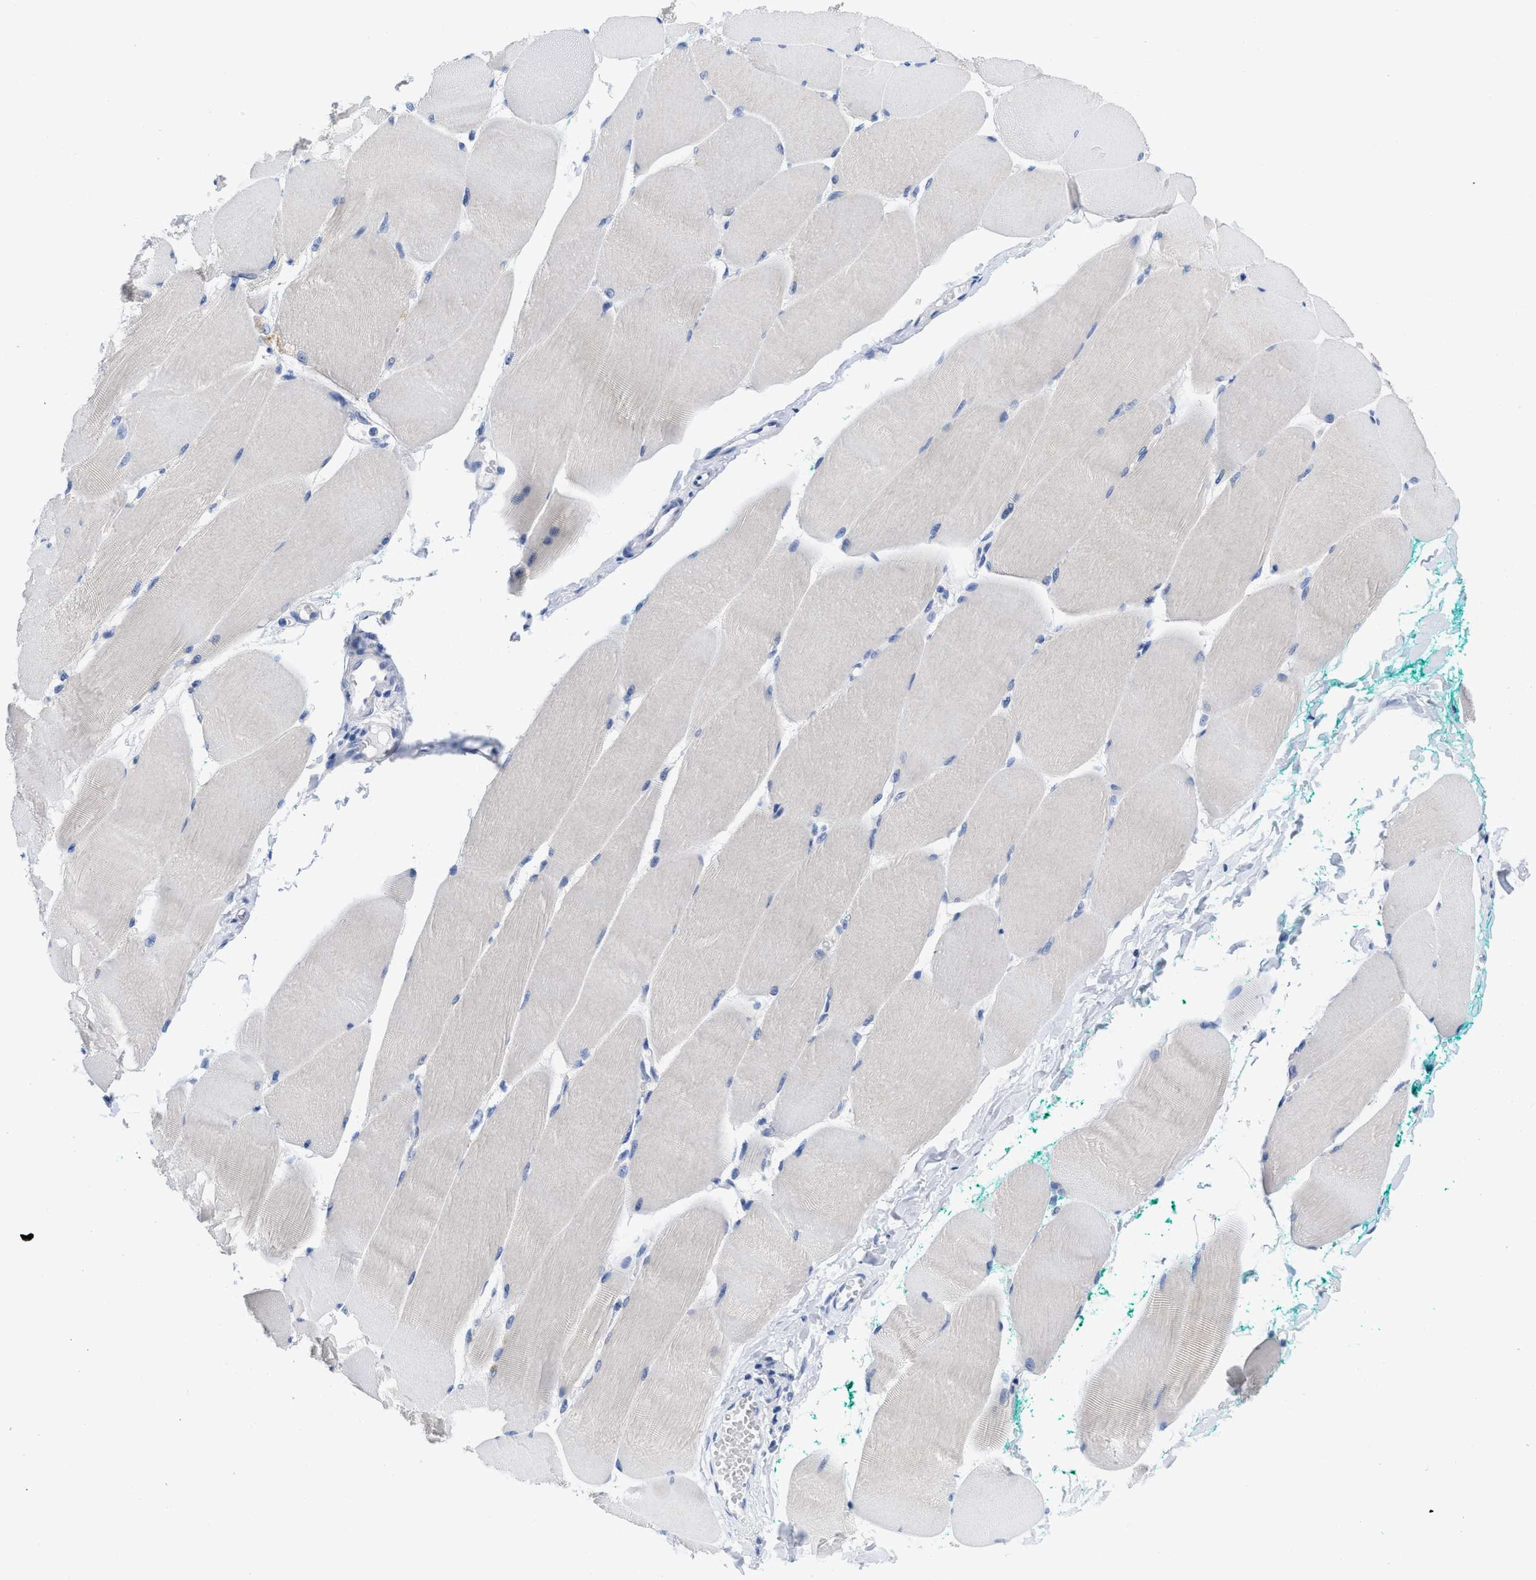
{"staining": {"intensity": "negative", "quantity": "none", "location": "none"}, "tissue": "skeletal muscle", "cell_type": "Myocytes", "image_type": "normal", "snomed": [{"axis": "morphology", "description": "Normal tissue, NOS"}, {"axis": "morphology", "description": "Squamous cell carcinoma, NOS"}, {"axis": "topography", "description": "Skeletal muscle"}], "caption": "A high-resolution histopathology image shows IHC staining of normal skeletal muscle, which demonstrates no significant expression in myocytes.", "gene": "PYY", "patient": {"sex": "male", "age": 51}}